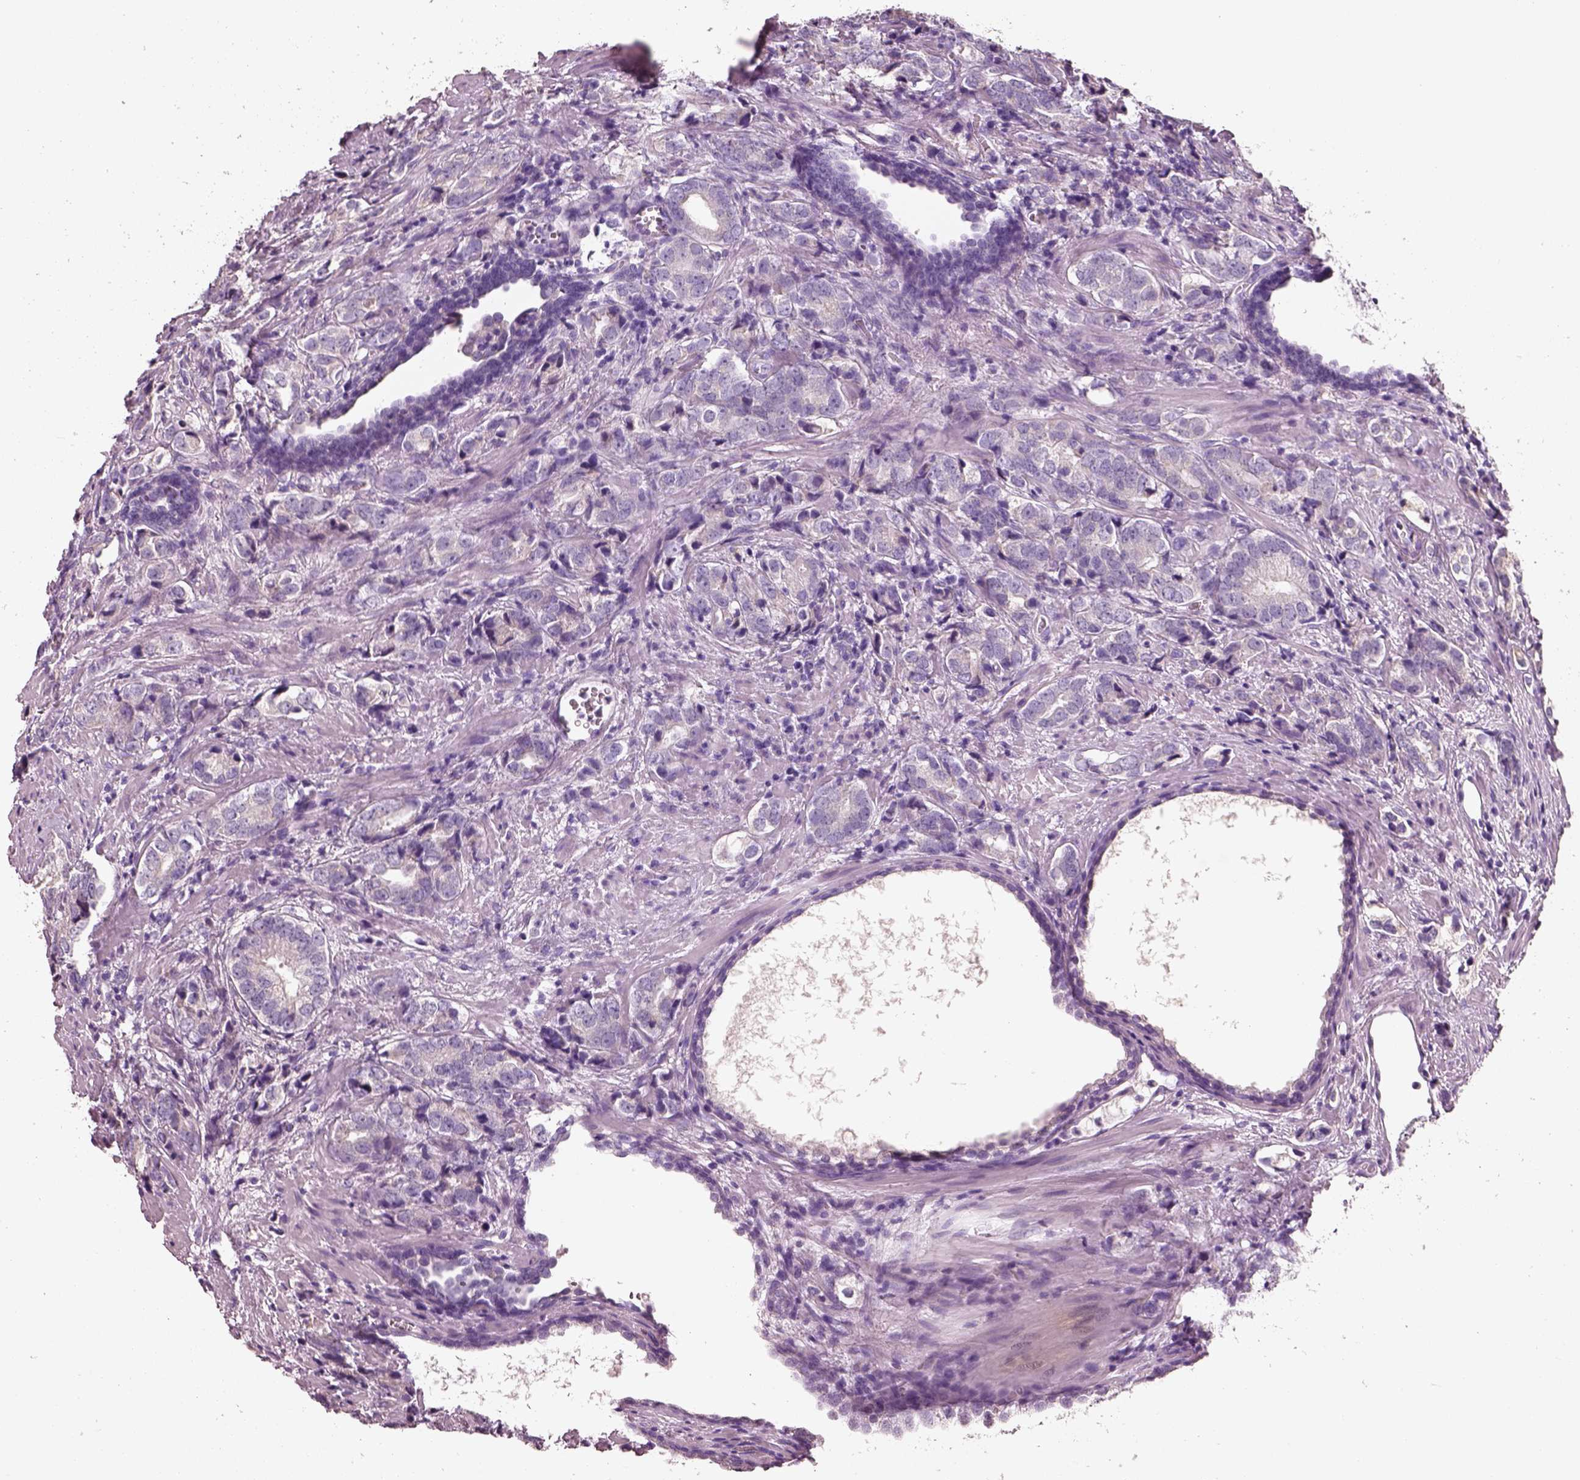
{"staining": {"intensity": "negative", "quantity": "none", "location": "none"}, "tissue": "prostate cancer", "cell_type": "Tumor cells", "image_type": "cancer", "snomed": [{"axis": "morphology", "description": "Adenocarcinoma, NOS"}, {"axis": "topography", "description": "Prostate and seminal vesicle, NOS"}], "caption": "The image demonstrates no significant positivity in tumor cells of prostate cancer (adenocarcinoma).", "gene": "PNOC", "patient": {"sex": "male", "age": 63}}